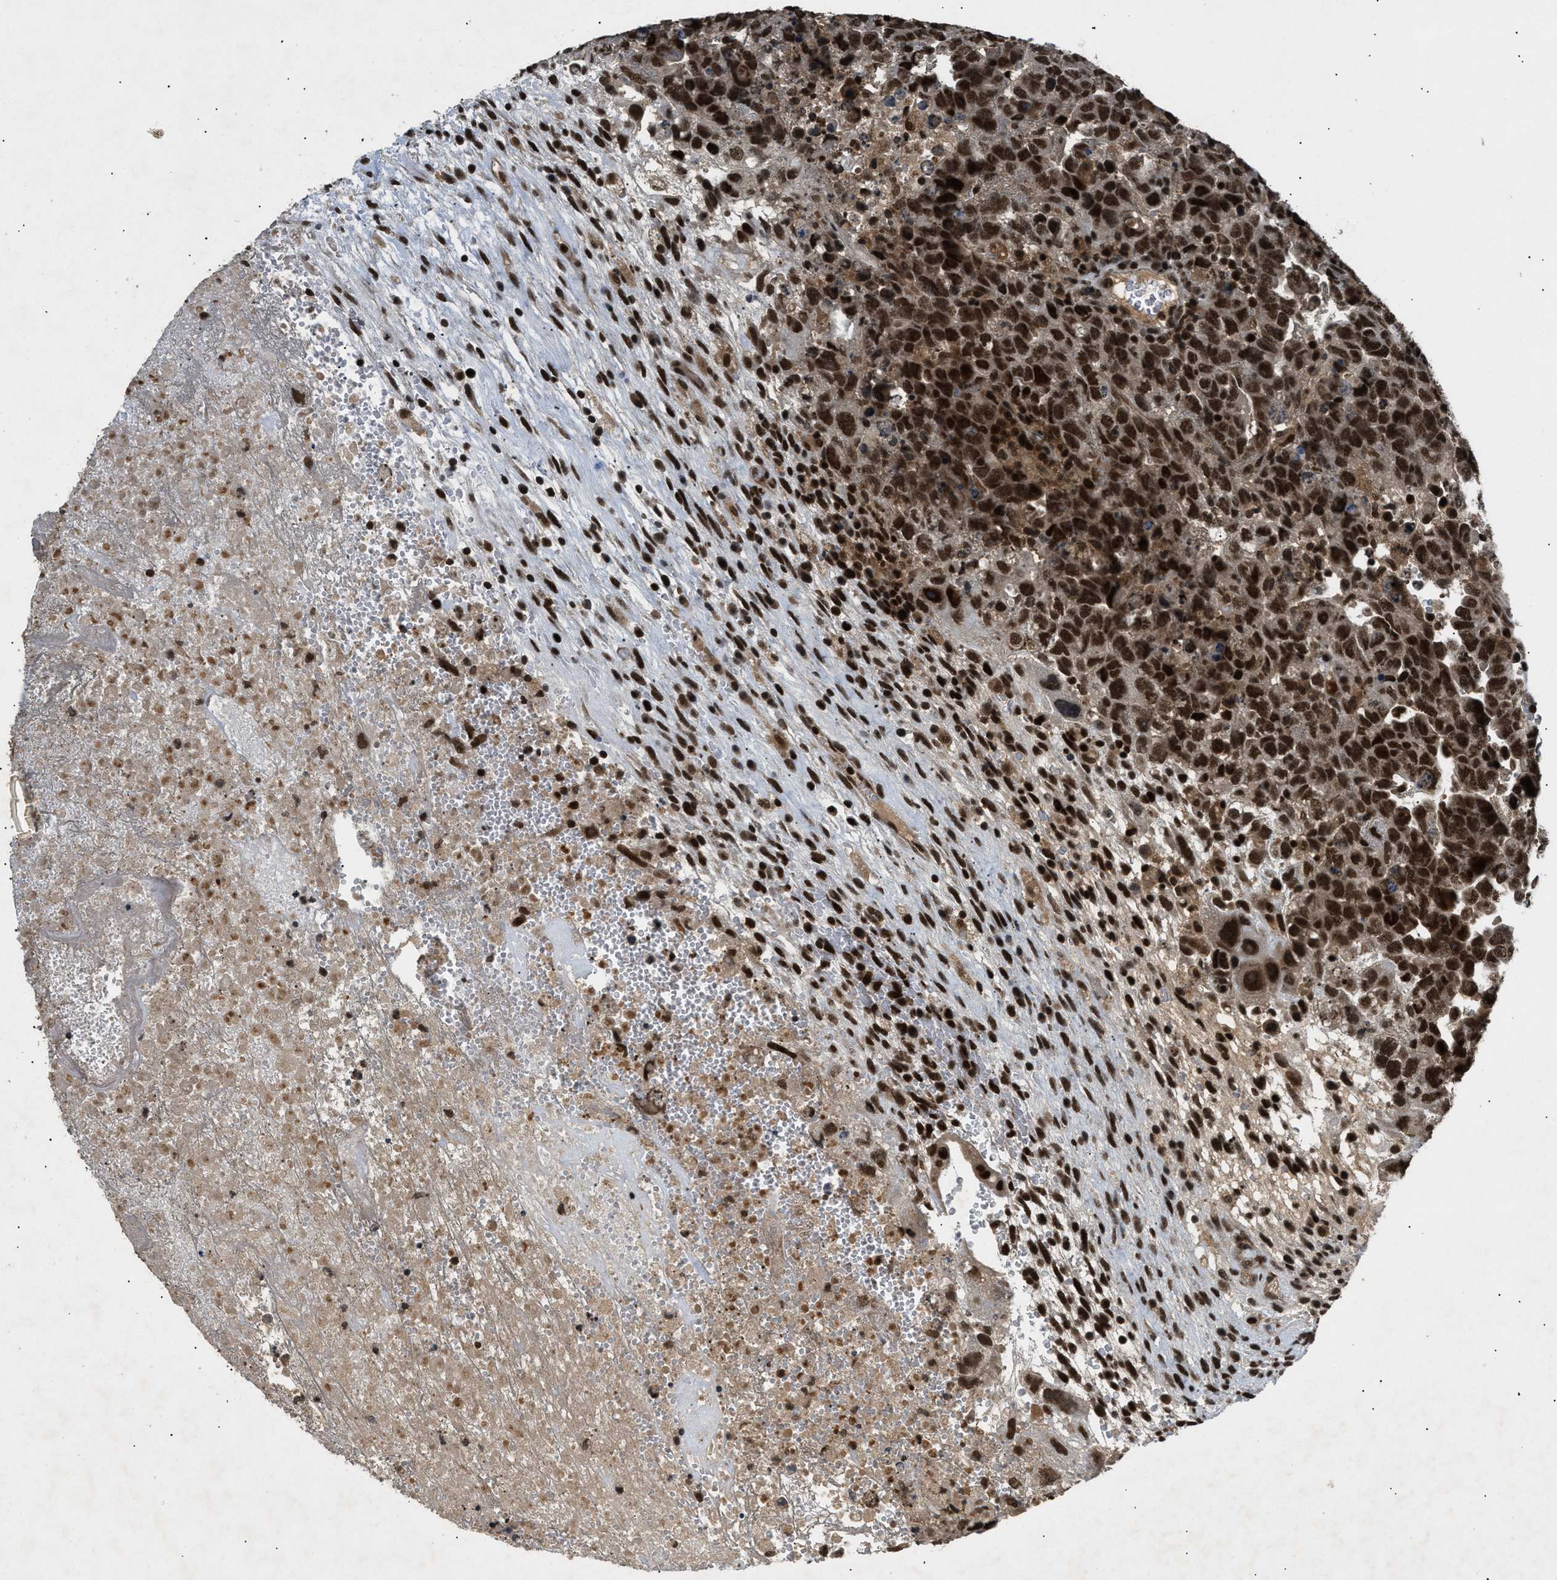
{"staining": {"intensity": "strong", "quantity": ">75%", "location": "nuclear"}, "tissue": "testis cancer", "cell_type": "Tumor cells", "image_type": "cancer", "snomed": [{"axis": "morphology", "description": "Carcinoma, Embryonal, NOS"}, {"axis": "topography", "description": "Testis"}], "caption": "Testis embryonal carcinoma tissue demonstrates strong nuclear staining in about >75% of tumor cells", "gene": "RBM5", "patient": {"sex": "male", "age": 28}}